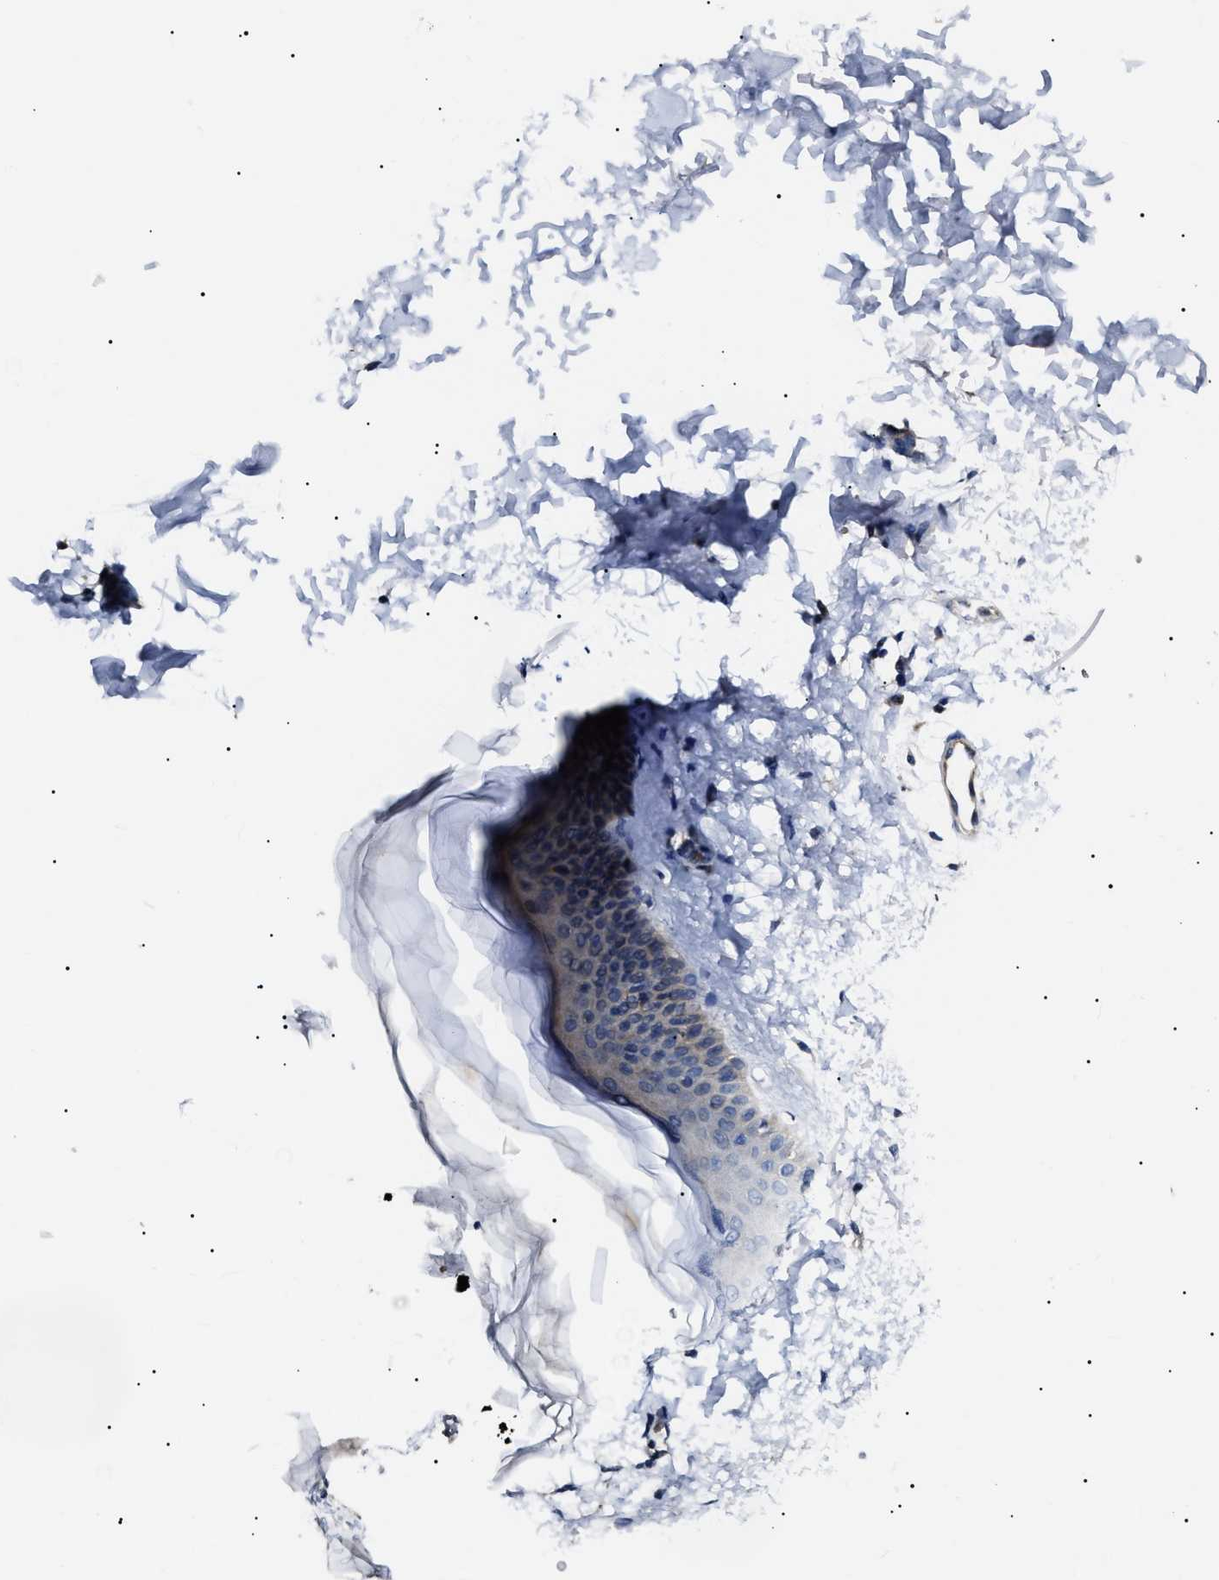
{"staining": {"intensity": "negative", "quantity": "none", "location": "none"}, "tissue": "skin", "cell_type": "Fibroblasts", "image_type": "normal", "snomed": [{"axis": "morphology", "description": "Normal tissue, NOS"}, {"axis": "morphology", "description": "Malignant melanoma, NOS"}, {"axis": "topography", "description": "Skin"}], "caption": "This is an immunohistochemistry image of normal human skin. There is no expression in fibroblasts.", "gene": "IFT81", "patient": {"sex": "male", "age": 83}}